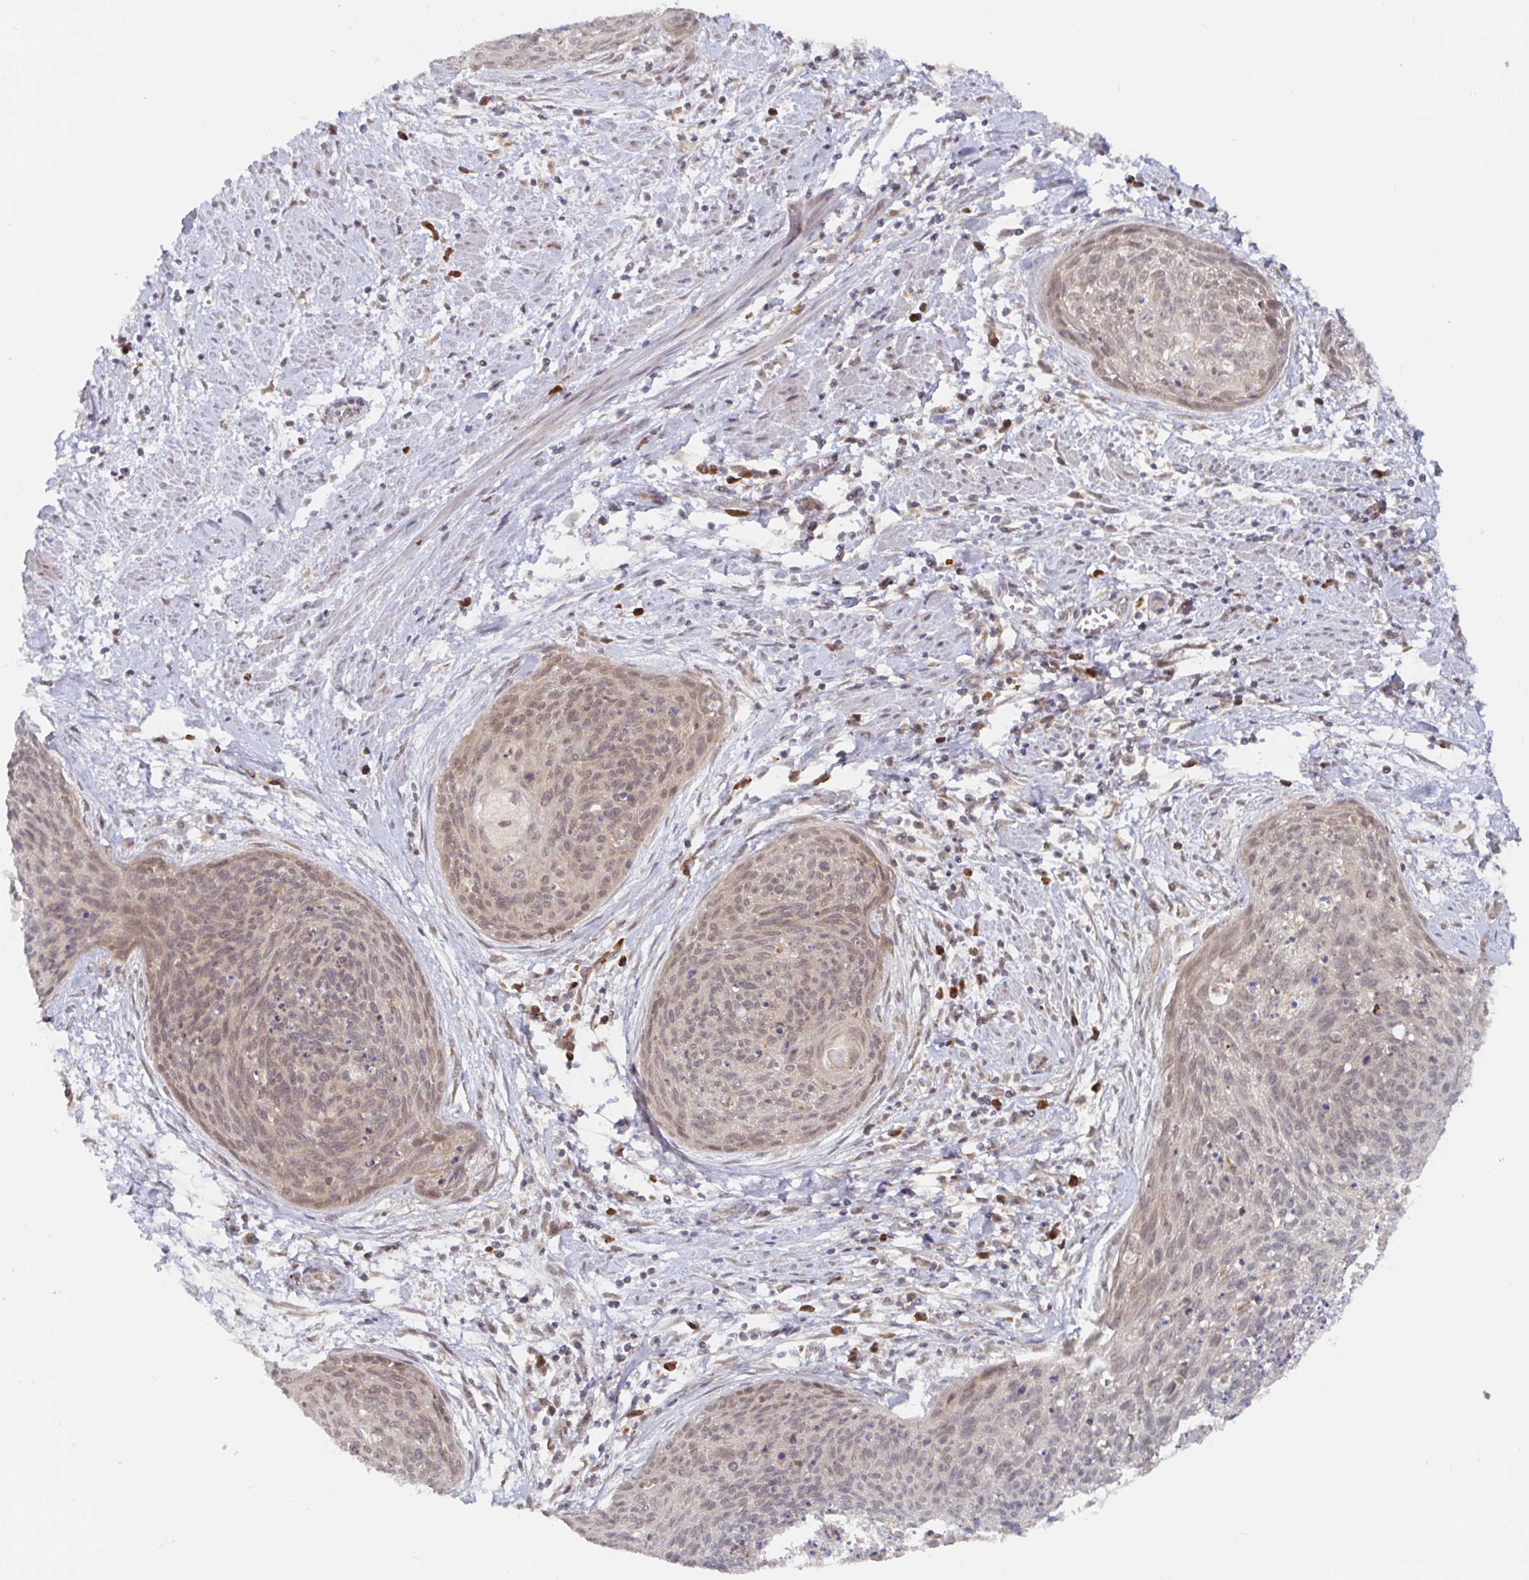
{"staining": {"intensity": "weak", "quantity": "25%-75%", "location": "cytoplasmic/membranous,nuclear"}, "tissue": "cervical cancer", "cell_type": "Tumor cells", "image_type": "cancer", "snomed": [{"axis": "morphology", "description": "Squamous cell carcinoma, NOS"}, {"axis": "topography", "description": "Cervix"}], "caption": "Weak cytoplasmic/membranous and nuclear protein positivity is seen in about 25%-75% of tumor cells in squamous cell carcinoma (cervical).", "gene": "ALG1", "patient": {"sex": "female", "age": 55}}